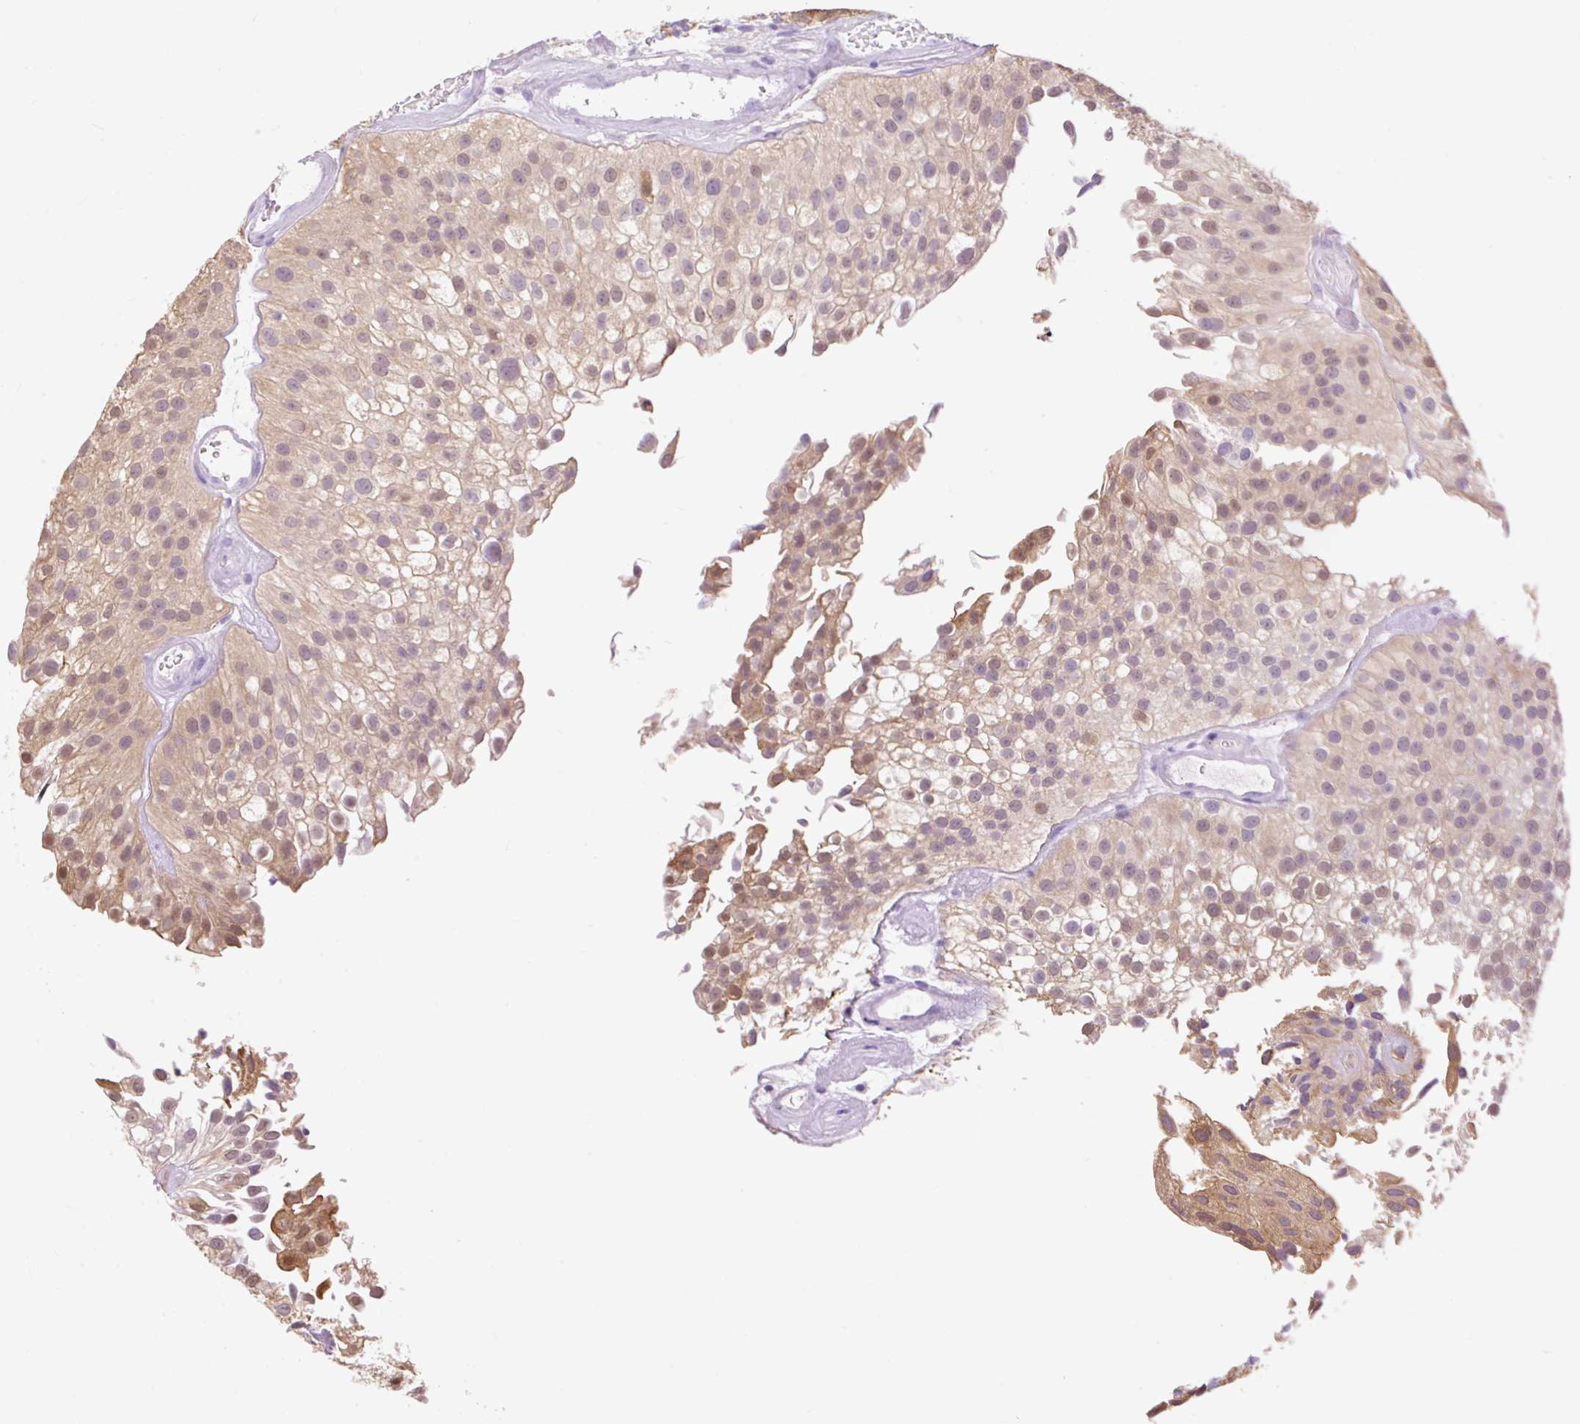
{"staining": {"intensity": "moderate", "quantity": "25%-75%", "location": "cytoplasmic/membranous,nuclear"}, "tissue": "urothelial cancer", "cell_type": "Tumor cells", "image_type": "cancer", "snomed": [{"axis": "morphology", "description": "Urothelial carcinoma, NOS"}, {"axis": "topography", "description": "Urinary bladder"}], "caption": "Immunohistochemical staining of urothelial cancer exhibits moderate cytoplasmic/membranous and nuclear protein expression in about 25%-75% of tumor cells.", "gene": "SLC25A40", "patient": {"sex": "male", "age": 87}}